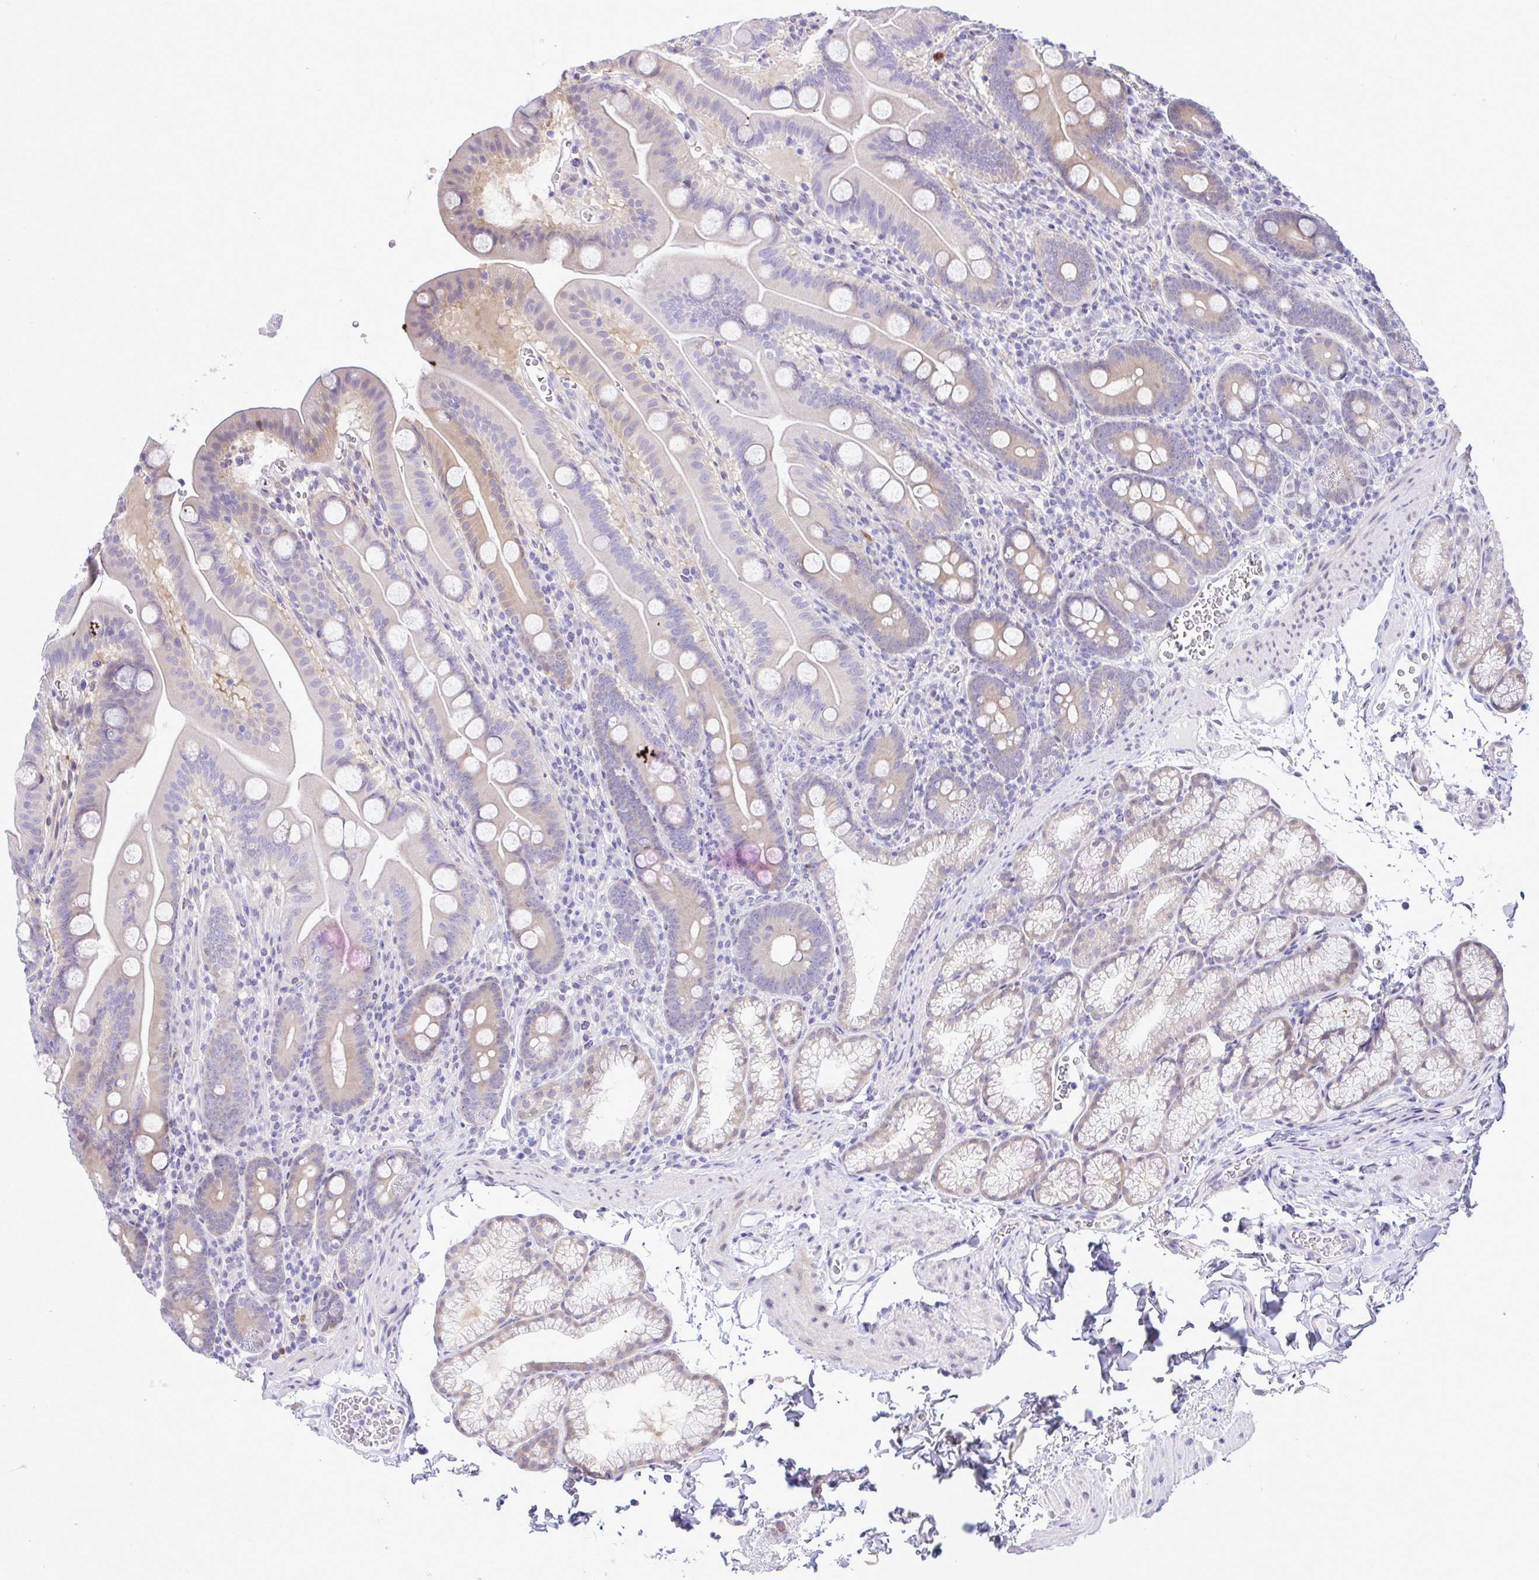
{"staining": {"intensity": "weak", "quantity": "<25%", "location": "cytoplasmic/membranous"}, "tissue": "duodenum", "cell_type": "Glandular cells", "image_type": "normal", "snomed": [{"axis": "morphology", "description": "Normal tissue, NOS"}, {"axis": "topography", "description": "Duodenum"}], "caption": "Immunohistochemistry (IHC) photomicrograph of benign duodenum: human duodenum stained with DAB shows no significant protein expression in glandular cells. The staining was performed using DAB (3,3'-diaminobenzidine) to visualize the protein expression in brown, while the nuclei were stained in blue with hematoxylin (Magnification: 20x).", "gene": "ZNF485", "patient": {"sex": "male", "age": 59}}